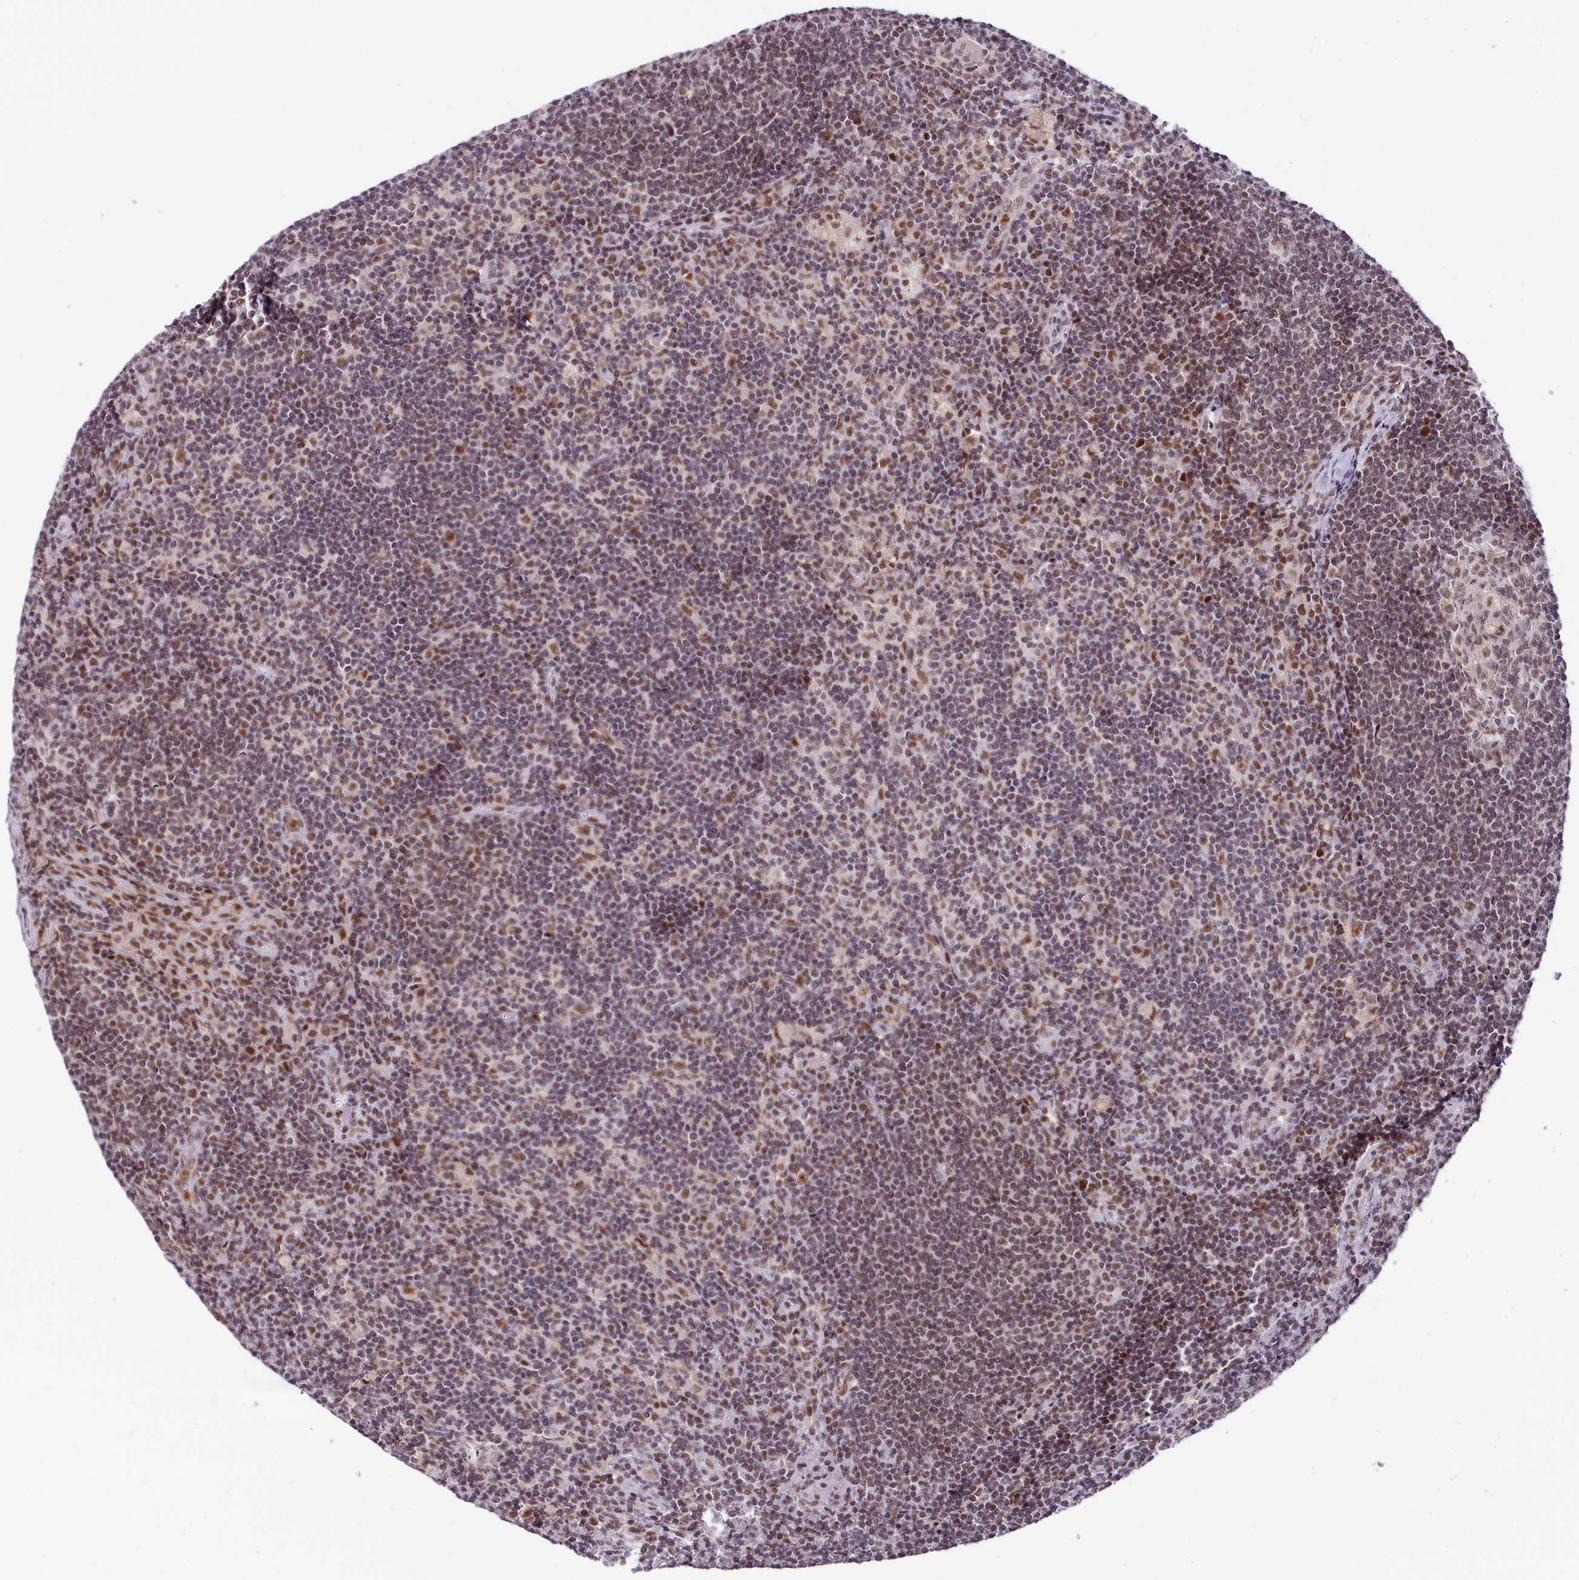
{"staining": {"intensity": "moderate", "quantity": ">75%", "location": "nuclear"}, "tissue": "lymph node", "cell_type": "Germinal center cells", "image_type": "normal", "snomed": [{"axis": "morphology", "description": "Normal tissue, NOS"}, {"axis": "topography", "description": "Lymph node"}], "caption": "Benign lymph node demonstrates moderate nuclear positivity in approximately >75% of germinal center cells (DAB (3,3'-diaminobenzidine) IHC, brown staining for protein, blue staining for nuclei)..", "gene": "SCAF11", "patient": {"sex": "male", "age": 69}}